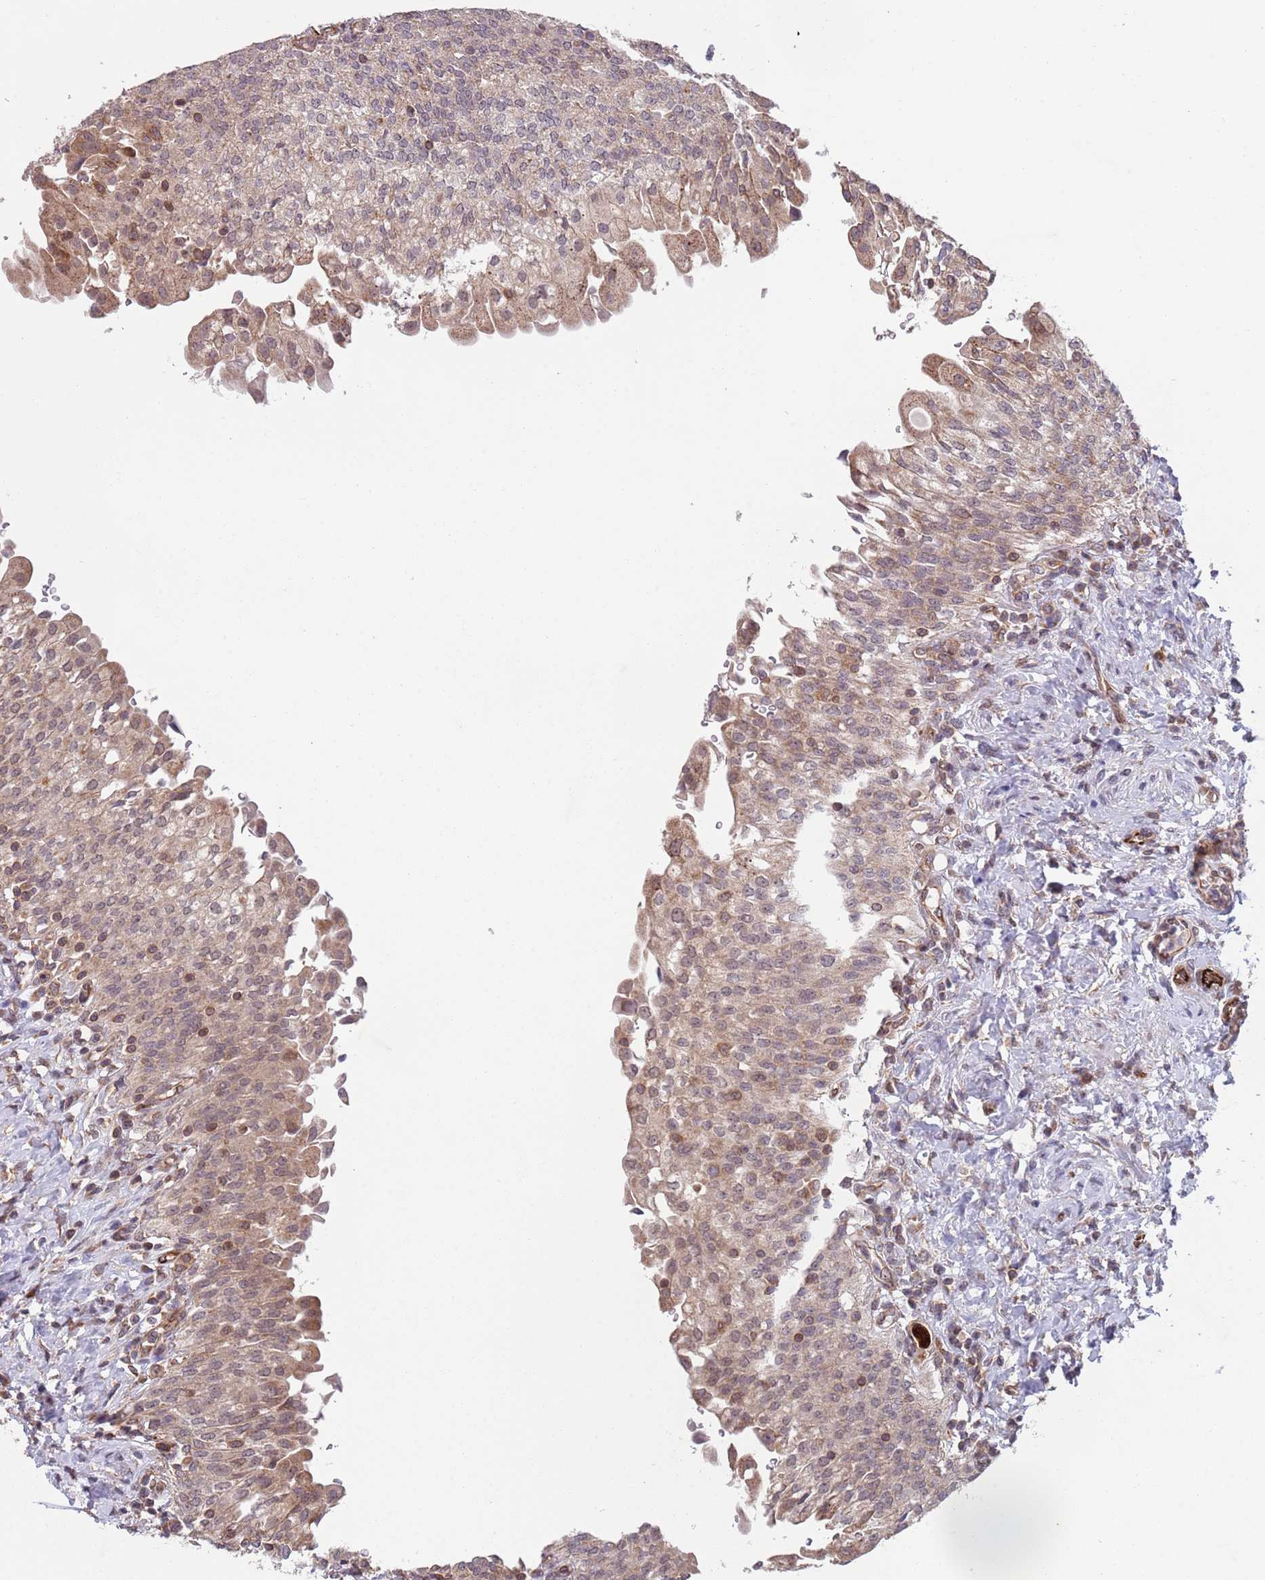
{"staining": {"intensity": "moderate", "quantity": "25%-75%", "location": "cytoplasmic/membranous,nuclear"}, "tissue": "urinary bladder", "cell_type": "Urothelial cells", "image_type": "normal", "snomed": [{"axis": "morphology", "description": "Normal tissue, NOS"}, {"axis": "morphology", "description": "Inflammation, NOS"}, {"axis": "topography", "description": "Urinary bladder"}], "caption": "This is a micrograph of IHC staining of unremarkable urinary bladder, which shows moderate staining in the cytoplasmic/membranous,nuclear of urothelial cells.", "gene": "CHD9", "patient": {"sex": "male", "age": 64}}